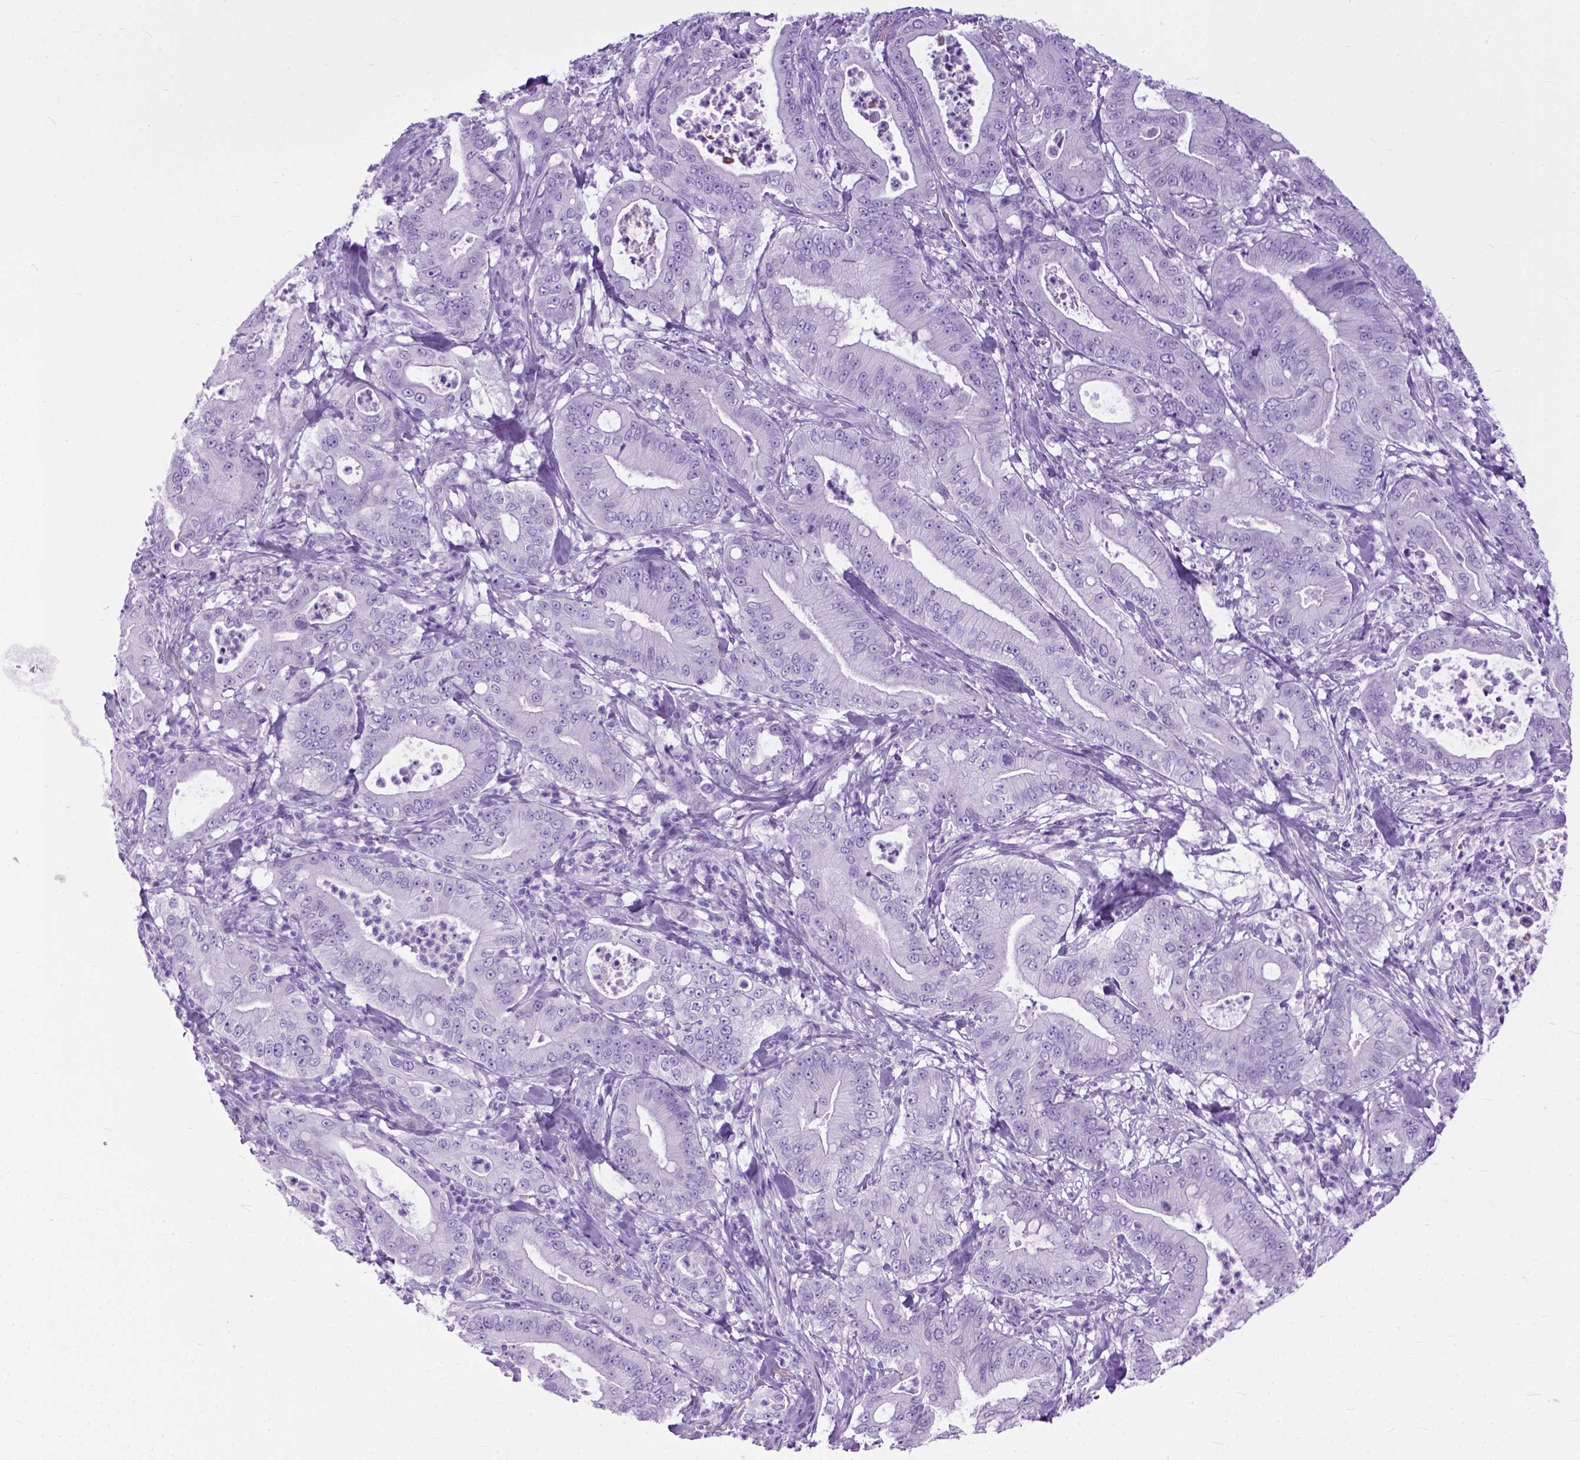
{"staining": {"intensity": "negative", "quantity": "none", "location": "none"}, "tissue": "pancreatic cancer", "cell_type": "Tumor cells", "image_type": "cancer", "snomed": [{"axis": "morphology", "description": "Adenocarcinoma, NOS"}, {"axis": "topography", "description": "Pancreas"}], "caption": "A high-resolution micrograph shows immunohistochemistry staining of pancreatic cancer, which reveals no significant positivity in tumor cells. The staining is performed using DAB (3,3'-diaminobenzidine) brown chromogen with nuclei counter-stained in using hematoxylin.", "gene": "GNGT1", "patient": {"sex": "male", "age": 71}}